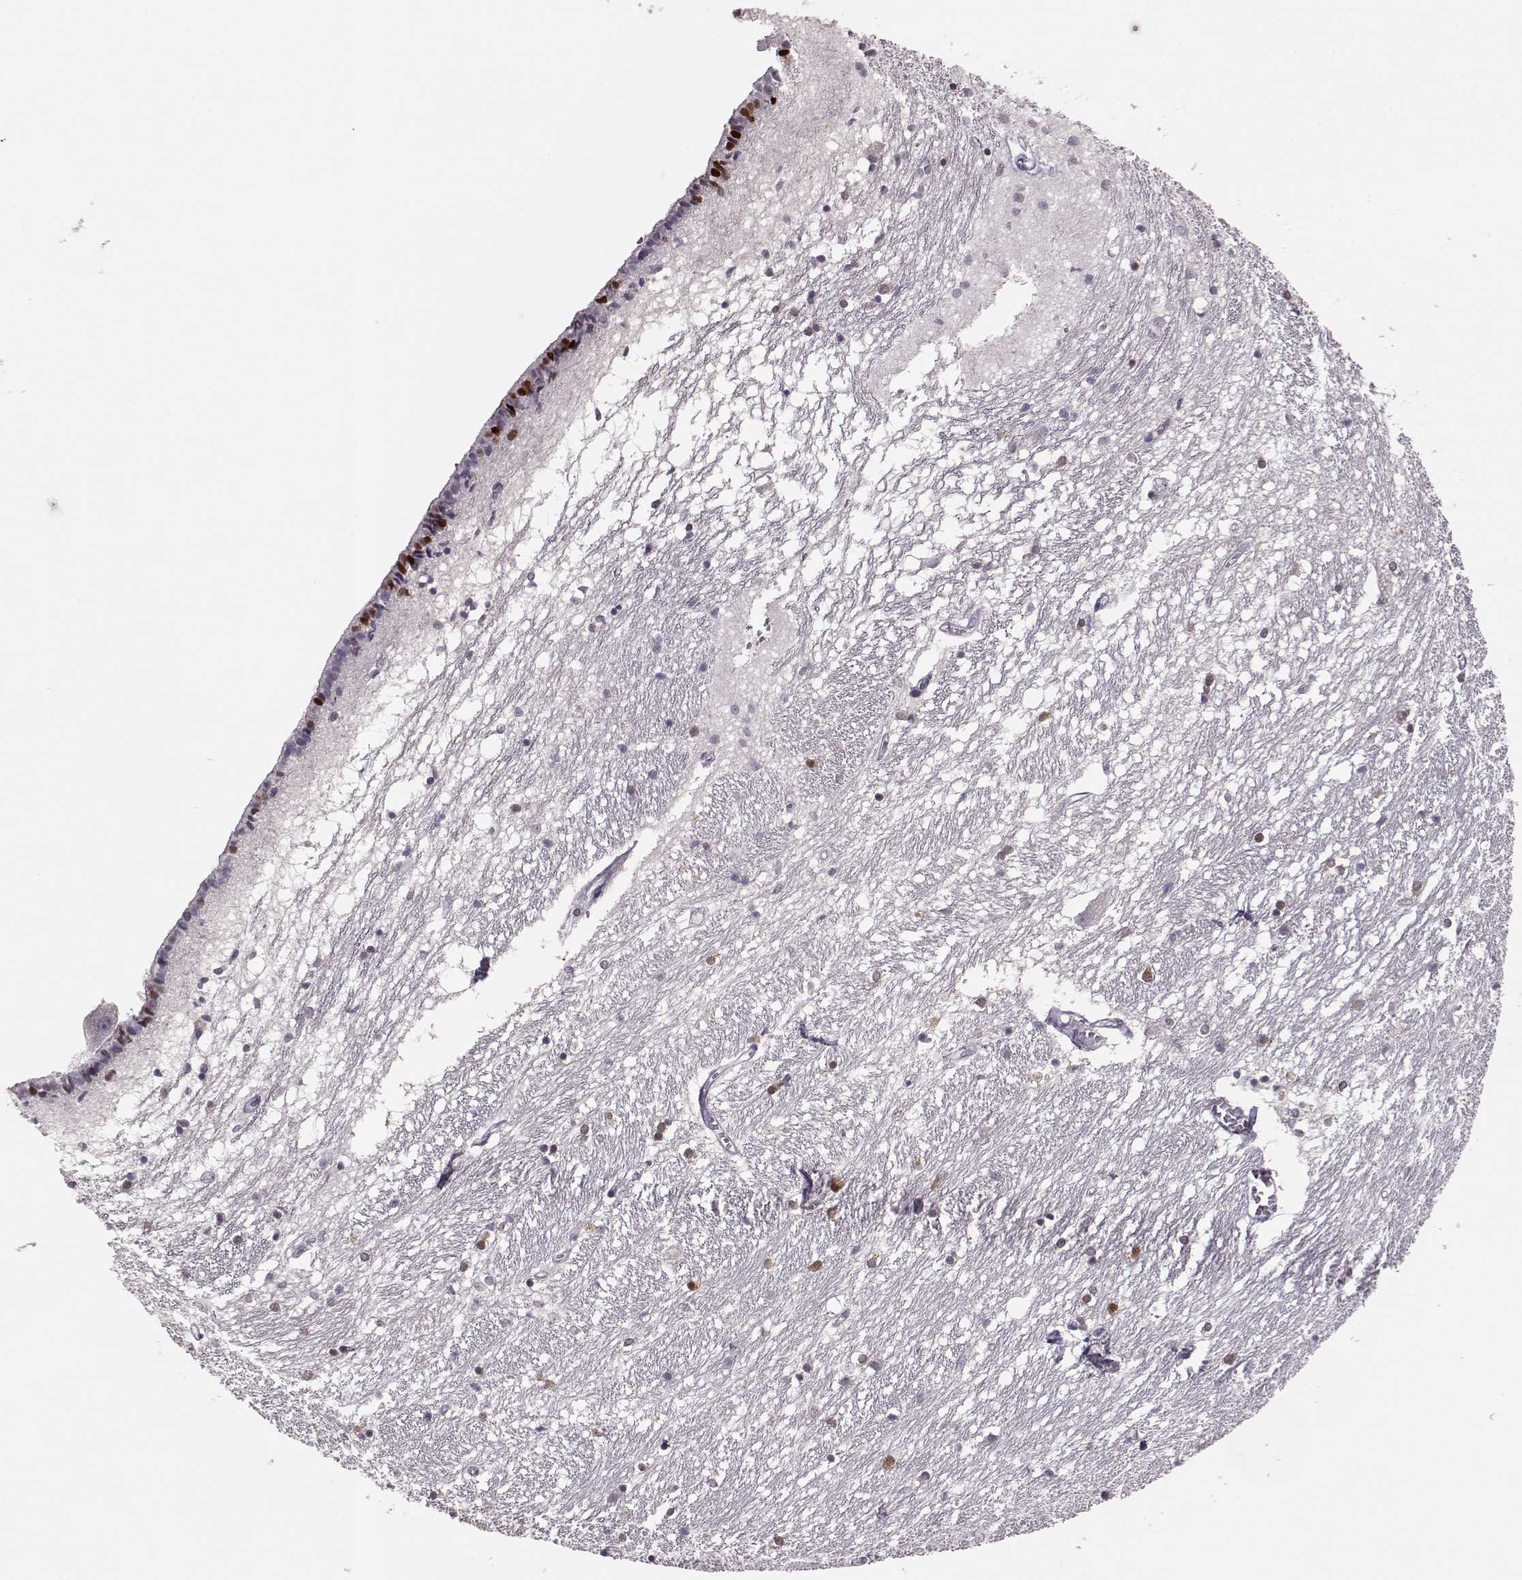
{"staining": {"intensity": "strong", "quantity": "<25%", "location": "nuclear"}, "tissue": "caudate", "cell_type": "Glial cells", "image_type": "normal", "snomed": [{"axis": "morphology", "description": "Normal tissue, NOS"}, {"axis": "topography", "description": "Lateral ventricle wall"}], "caption": "Protein expression analysis of normal caudate exhibits strong nuclear positivity in about <25% of glial cells.", "gene": "KLF6", "patient": {"sex": "female", "age": 71}}